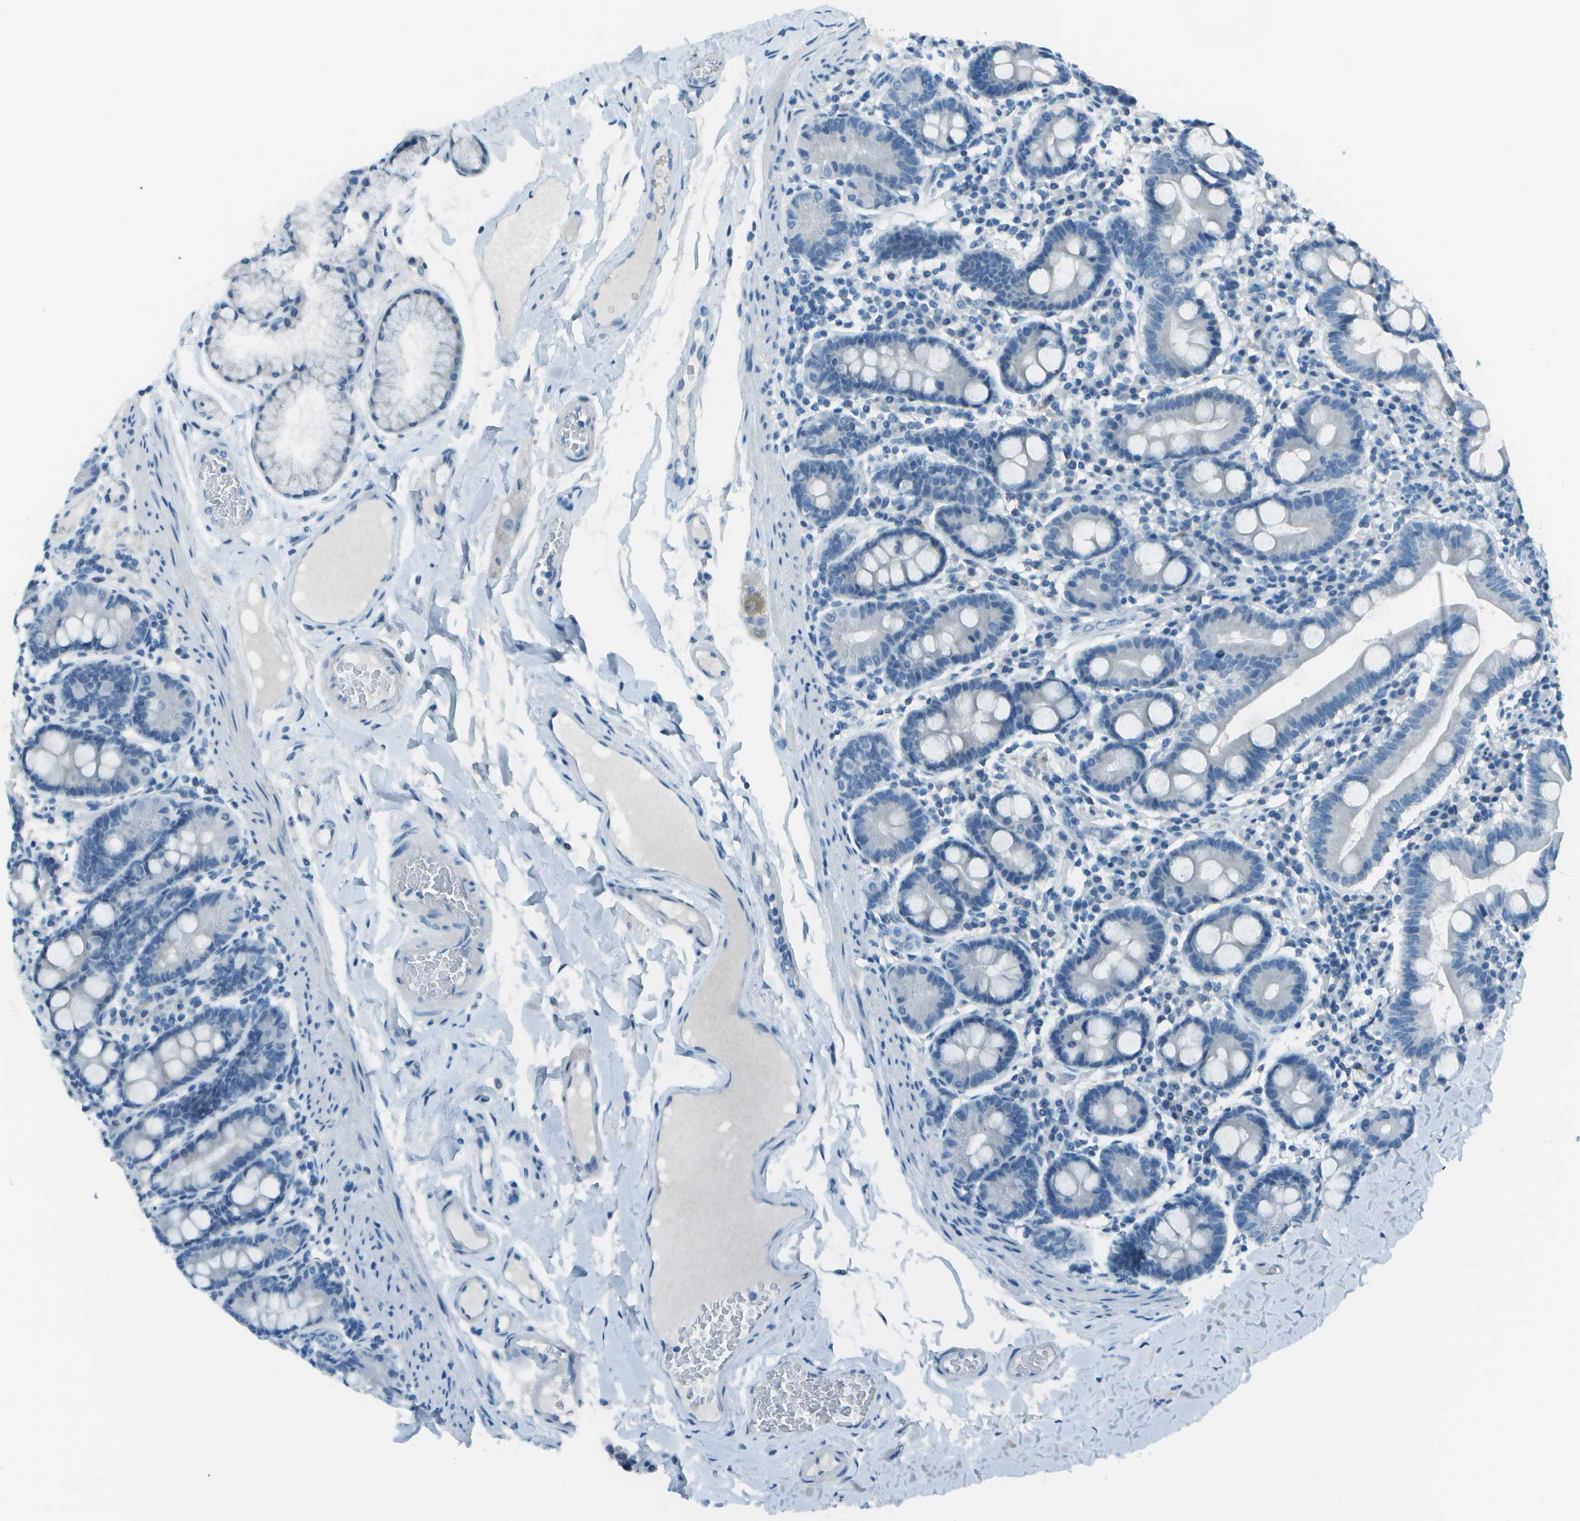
{"staining": {"intensity": "negative", "quantity": "none", "location": "none"}, "tissue": "duodenum", "cell_type": "Glandular cells", "image_type": "normal", "snomed": [{"axis": "morphology", "description": "Normal tissue, NOS"}, {"axis": "topography", "description": "Duodenum"}], "caption": "IHC micrograph of unremarkable duodenum stained for a protein (brown), which reveals no positivity in glandular cells.", "gene": "FGF1", "patient": {"sex": "male", "age": 50}}